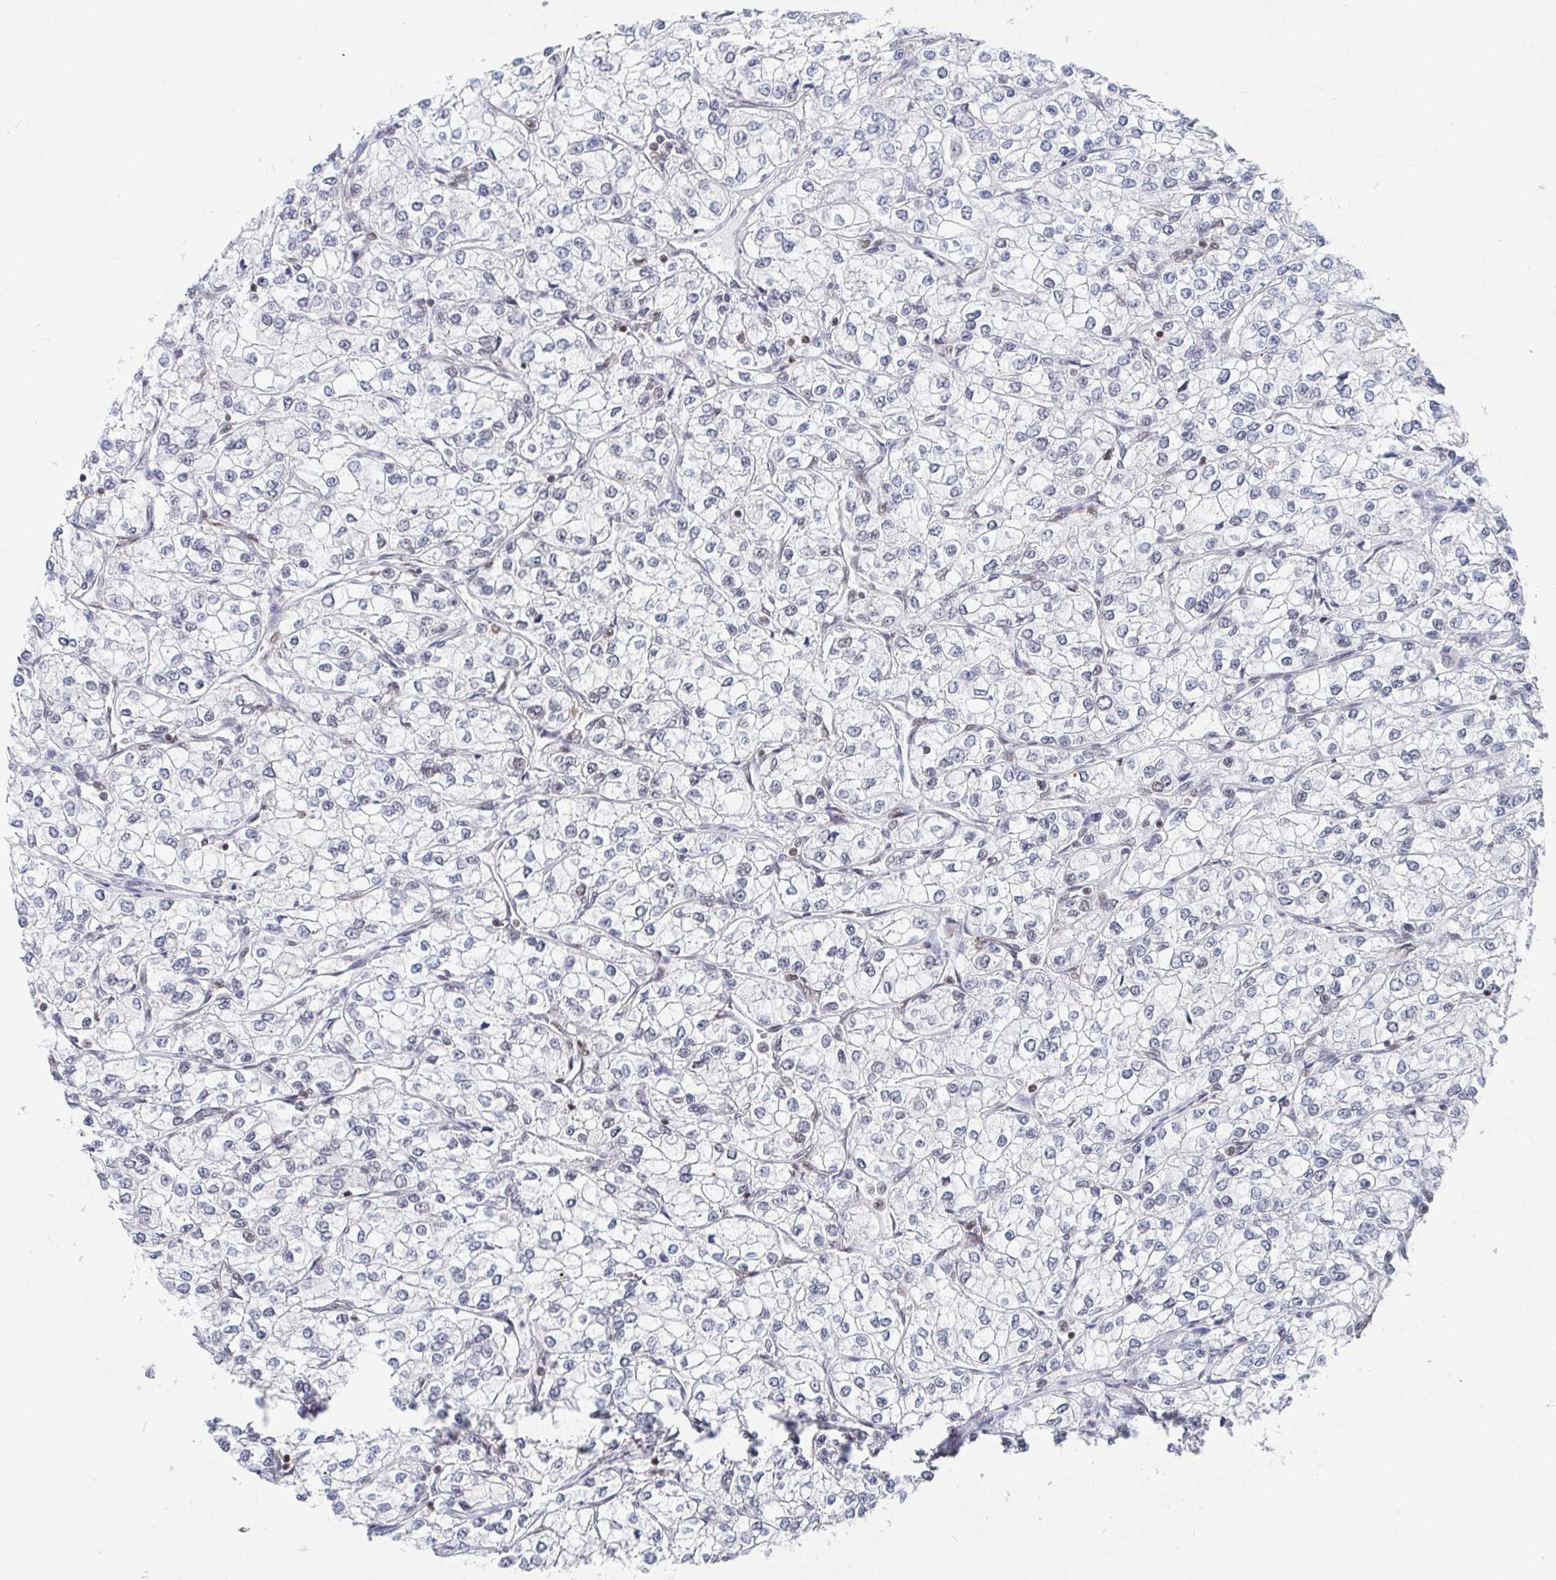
{"staining": {"intensity": "weak", "quantity": "25%-75%", "location": "nuclear"}, "tissue": "renal cancer", "cell_type": "Tumor cells", "image_type": "cancer", "snomed": [{"axis": "morphology", "description": "Adenocarcinoma, NOS"}, {"axis": "topography", "description": "Kidney"}], "caption": "Immunohistochemical staining of renal cancer exhibits low levels of weak nuclear protein staining in approximately 25%-75% of tumor cells.", "gene": "EWSR1", "patient": {"sex": "male", "age": 80}}